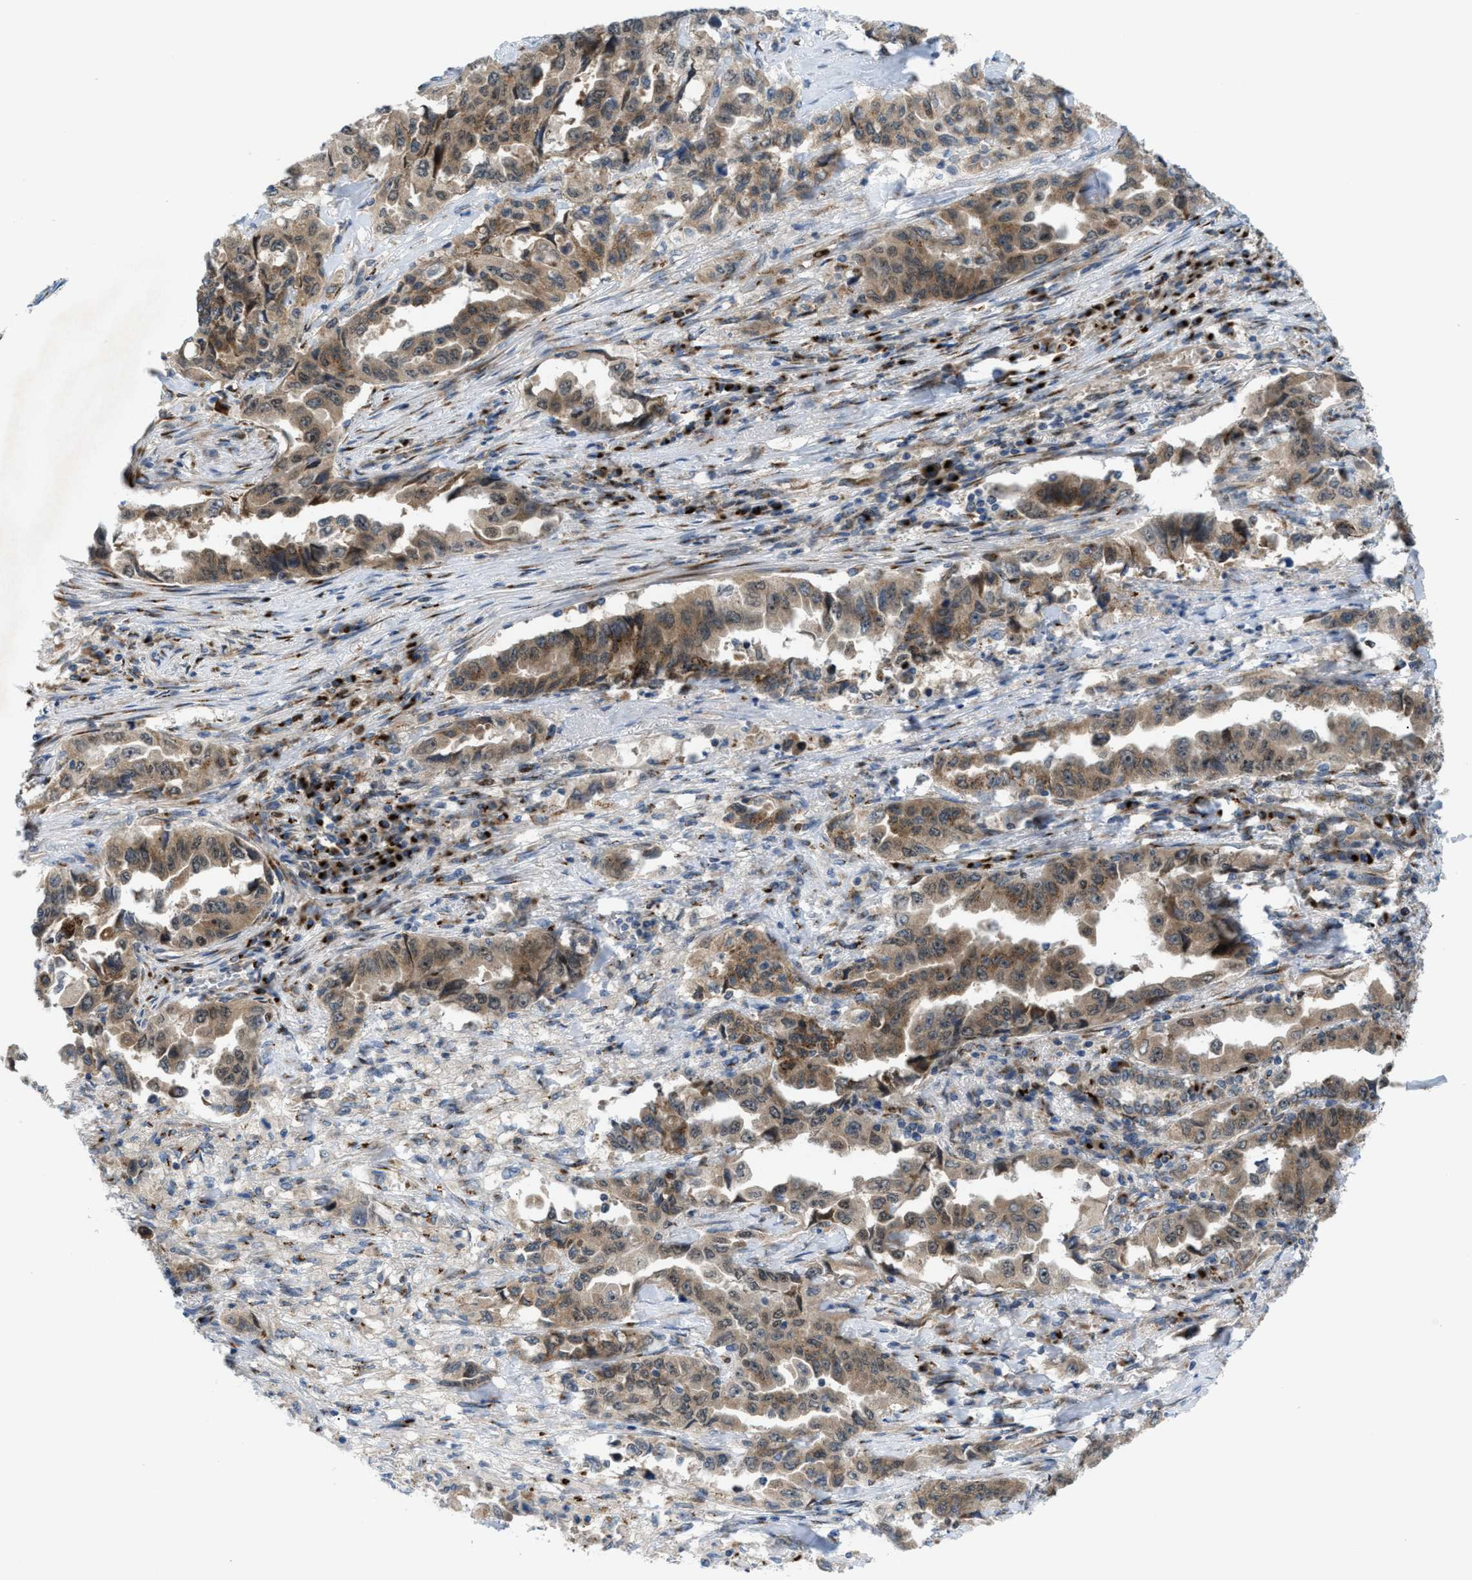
{"staining": {"intensity": "weak", "quantity": ">75%", "location": "cytoplasmic/membranous"}, "tissue": "lung cancer", "cell_type": "Tumor cells", "image_type": "cancer", "snomed": [{"axis": "morphology", "description": "Adenocarcinoma, NOS"}, {"axis": "topography", "description": "Lung"}], "caption": "Human lung cancer stained with a protein marker reveals weak staining in tumor cells.", "gene": "SLC38A10", "patient": {"sex": "female", "age": 51}}